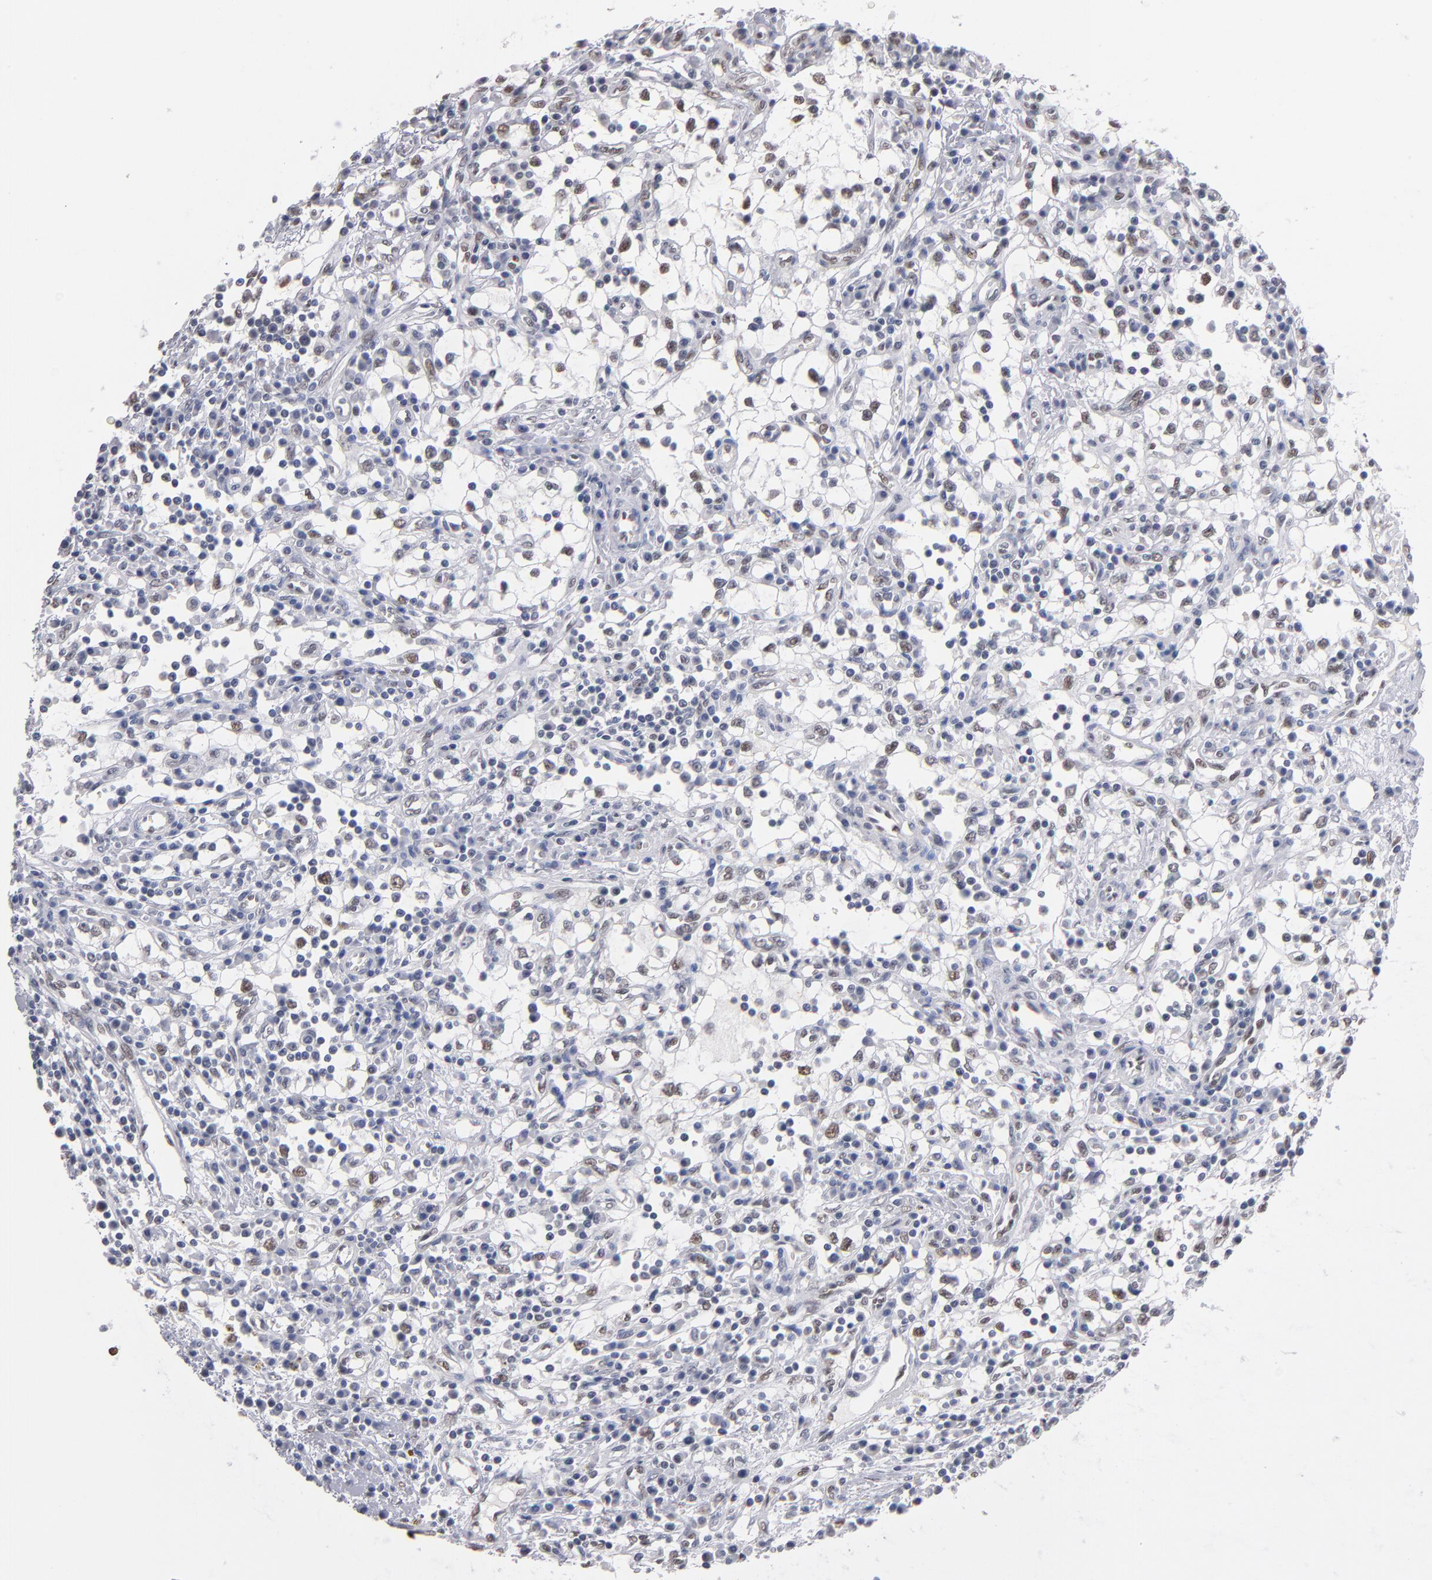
{"staining": {"intensity": "weak", "quantity": "25%-75%", "location": "nuclear"}, "tissue": "renal cancer", "cell_type": "Tumor cells", "image_type": "cancer", "snomed": [{"axis": "morphology", "description": "Adenocarcinoma, NOS"}, {"axis": "topography", "description": "Kidney"}], "caption": "This histopathology image exhibits IHC staining of human renal cancer (adenocarcinoma), with low weak nuclear expression in about 25%-75% of tumor cells.", "gene": "MN1", "patient": {"sex": "male", "age": 82}}